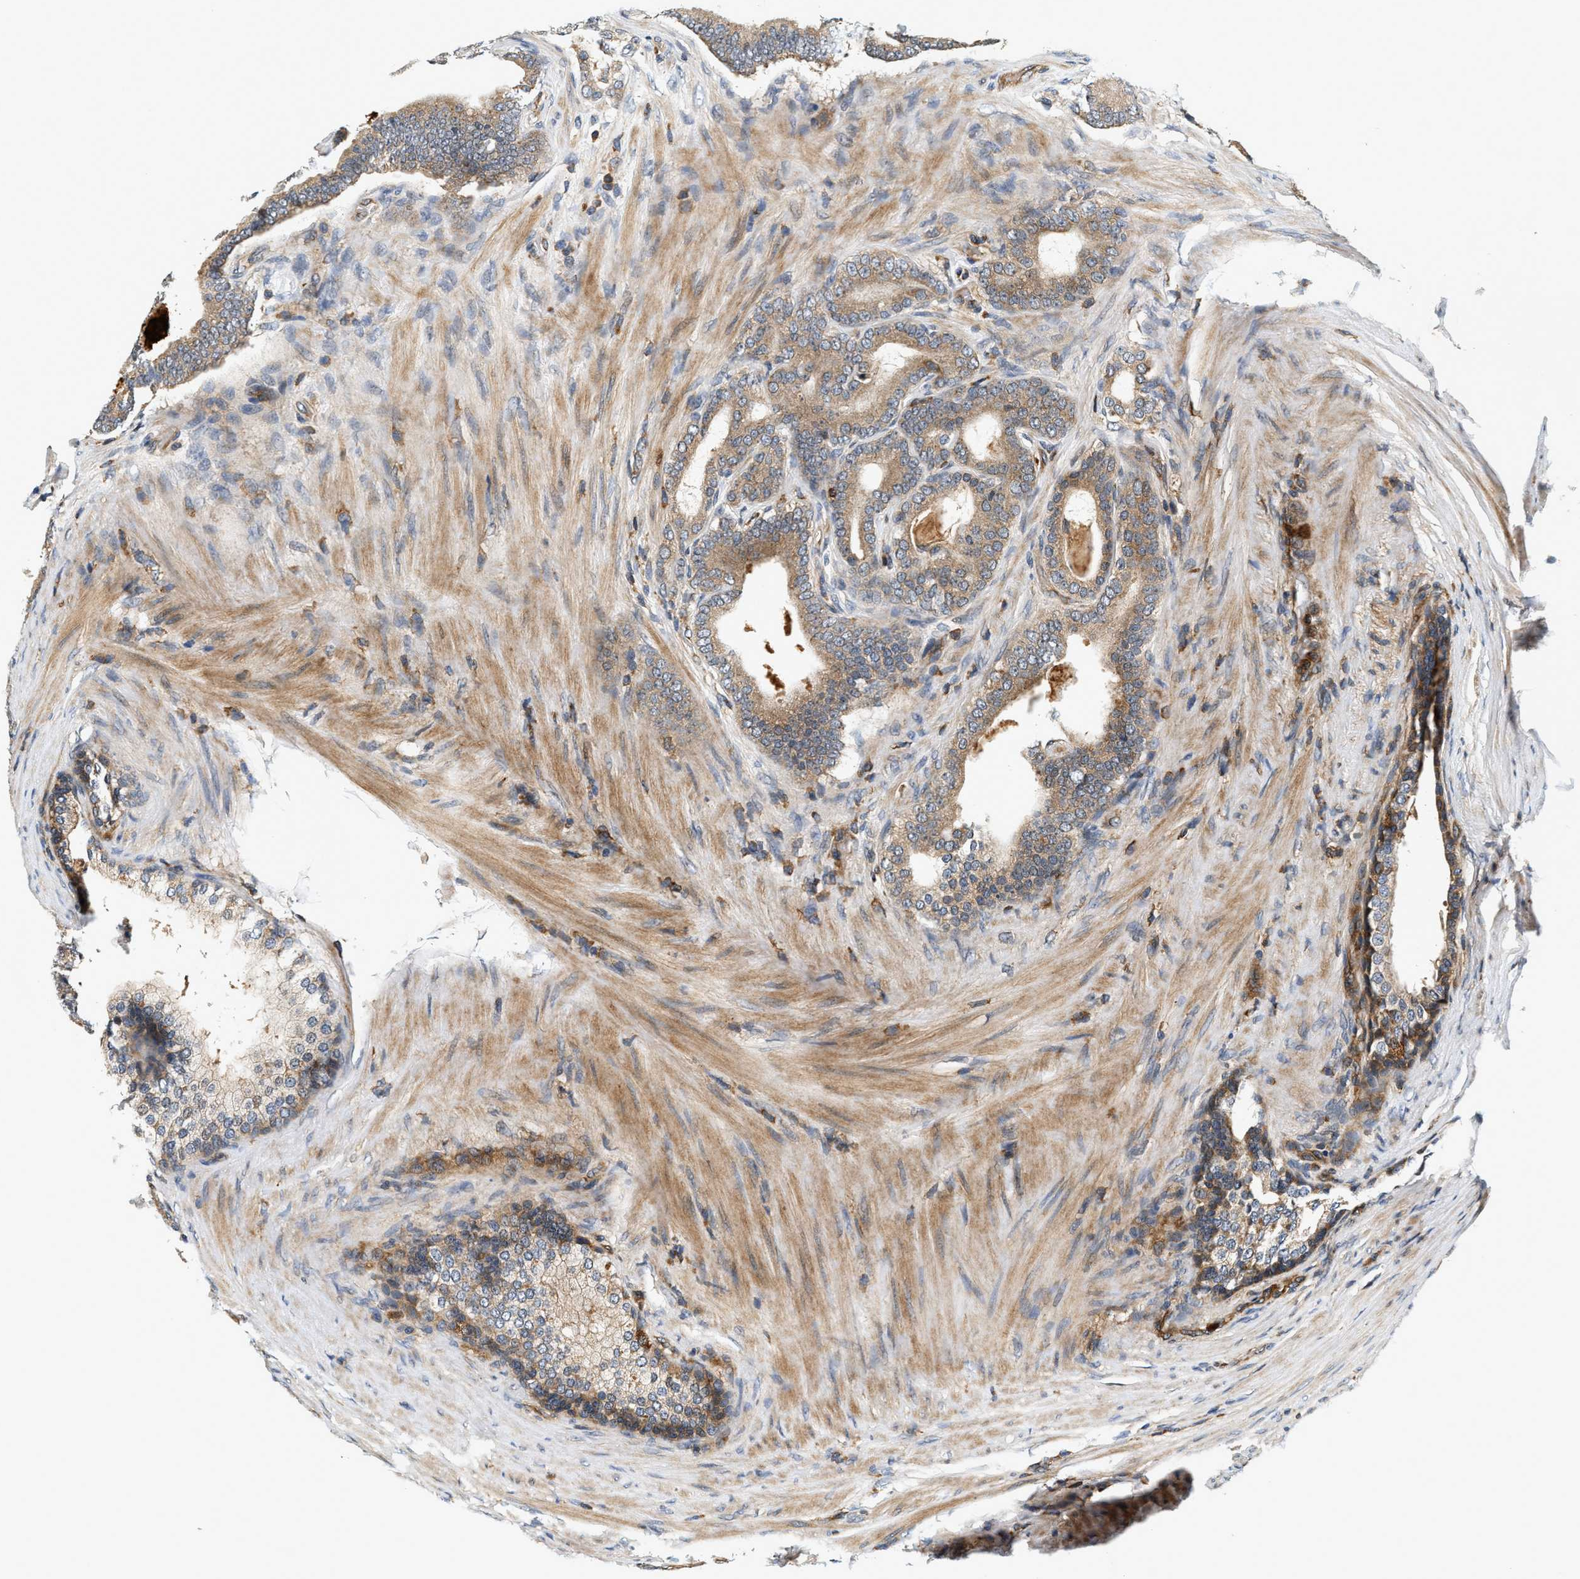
{"staining": {"intensity": "moderate", "quantity": ">75%", "location": "cytoplasmic/membranous"}, "tissue": "prostate cancer", "cell_type": "Tumor cells", "image_type": "cancer", "snomed": [{"axis": "morphology", "description": "Adenocarcinoma, High grade"}, {"axis": "topography", "description": "Prostate"}], "caption": "The micrograph exhibits staining of high-grade adenocarcinoma (prostate), revealing moderate cytoplasmic/membranous protein positivity (brown color) within tumor cells.", "gene": "SAMD9", "patient": {"sex": "male", "age": 60}}